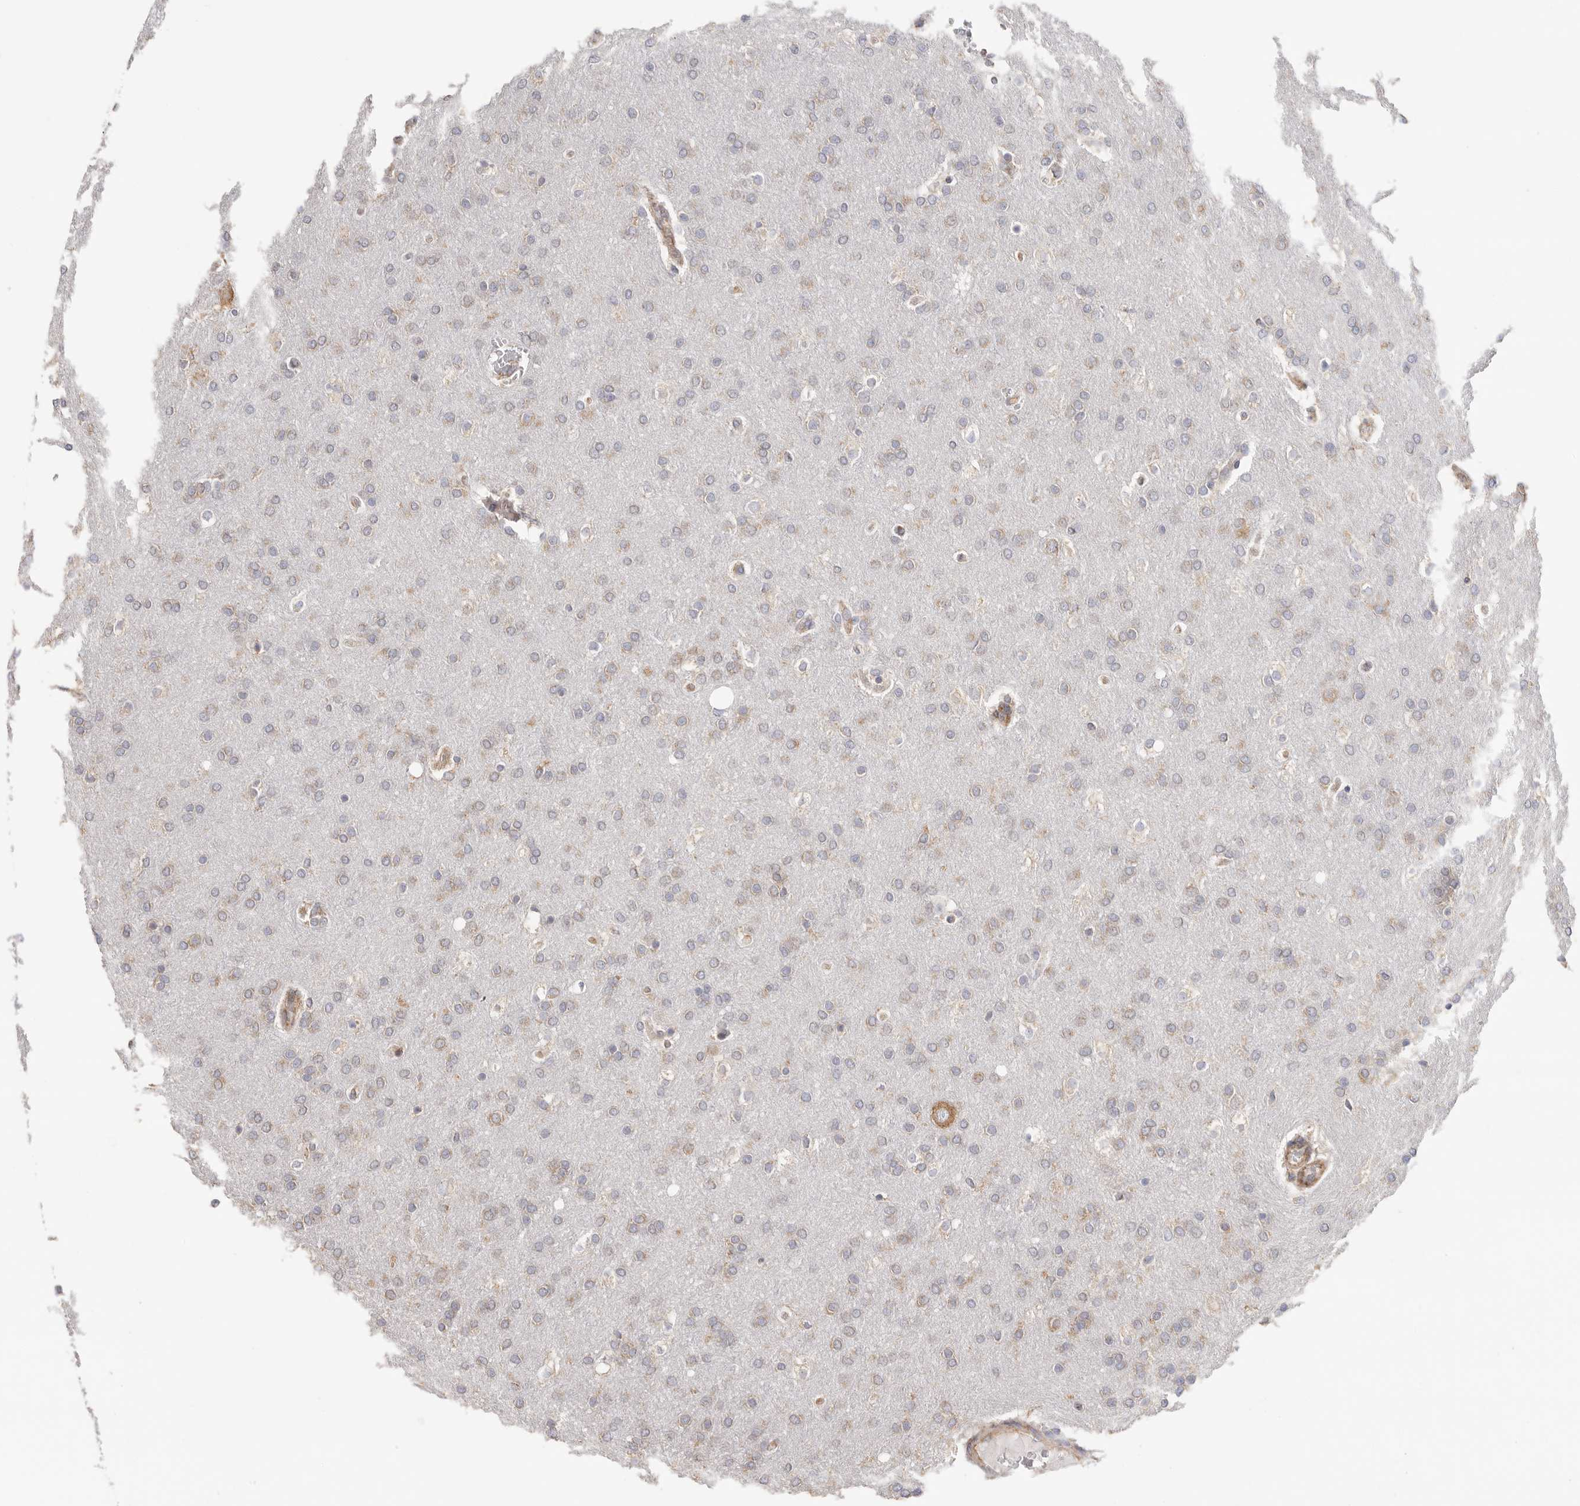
{"staining": {"intensity": "weak", "quantity": "25%-75%", "location": "cytoplasmic/membranous"}, "tissue": "glioma", "cell_type": "Tumor cells", "image_type": "cancer", "snomed": [{"axis": "morphology", "description": "Glioma, malignant, Low grade"}, {"axis": "topography", "description": "Brain"}], "caption": "Tumor cells exhibit low levels of weak cytoplasmic/membranous positivity in about 25%-75% of cells in glioma.", "gene": "SERBP1", "patient": {"sex": "female", "age": 37}}